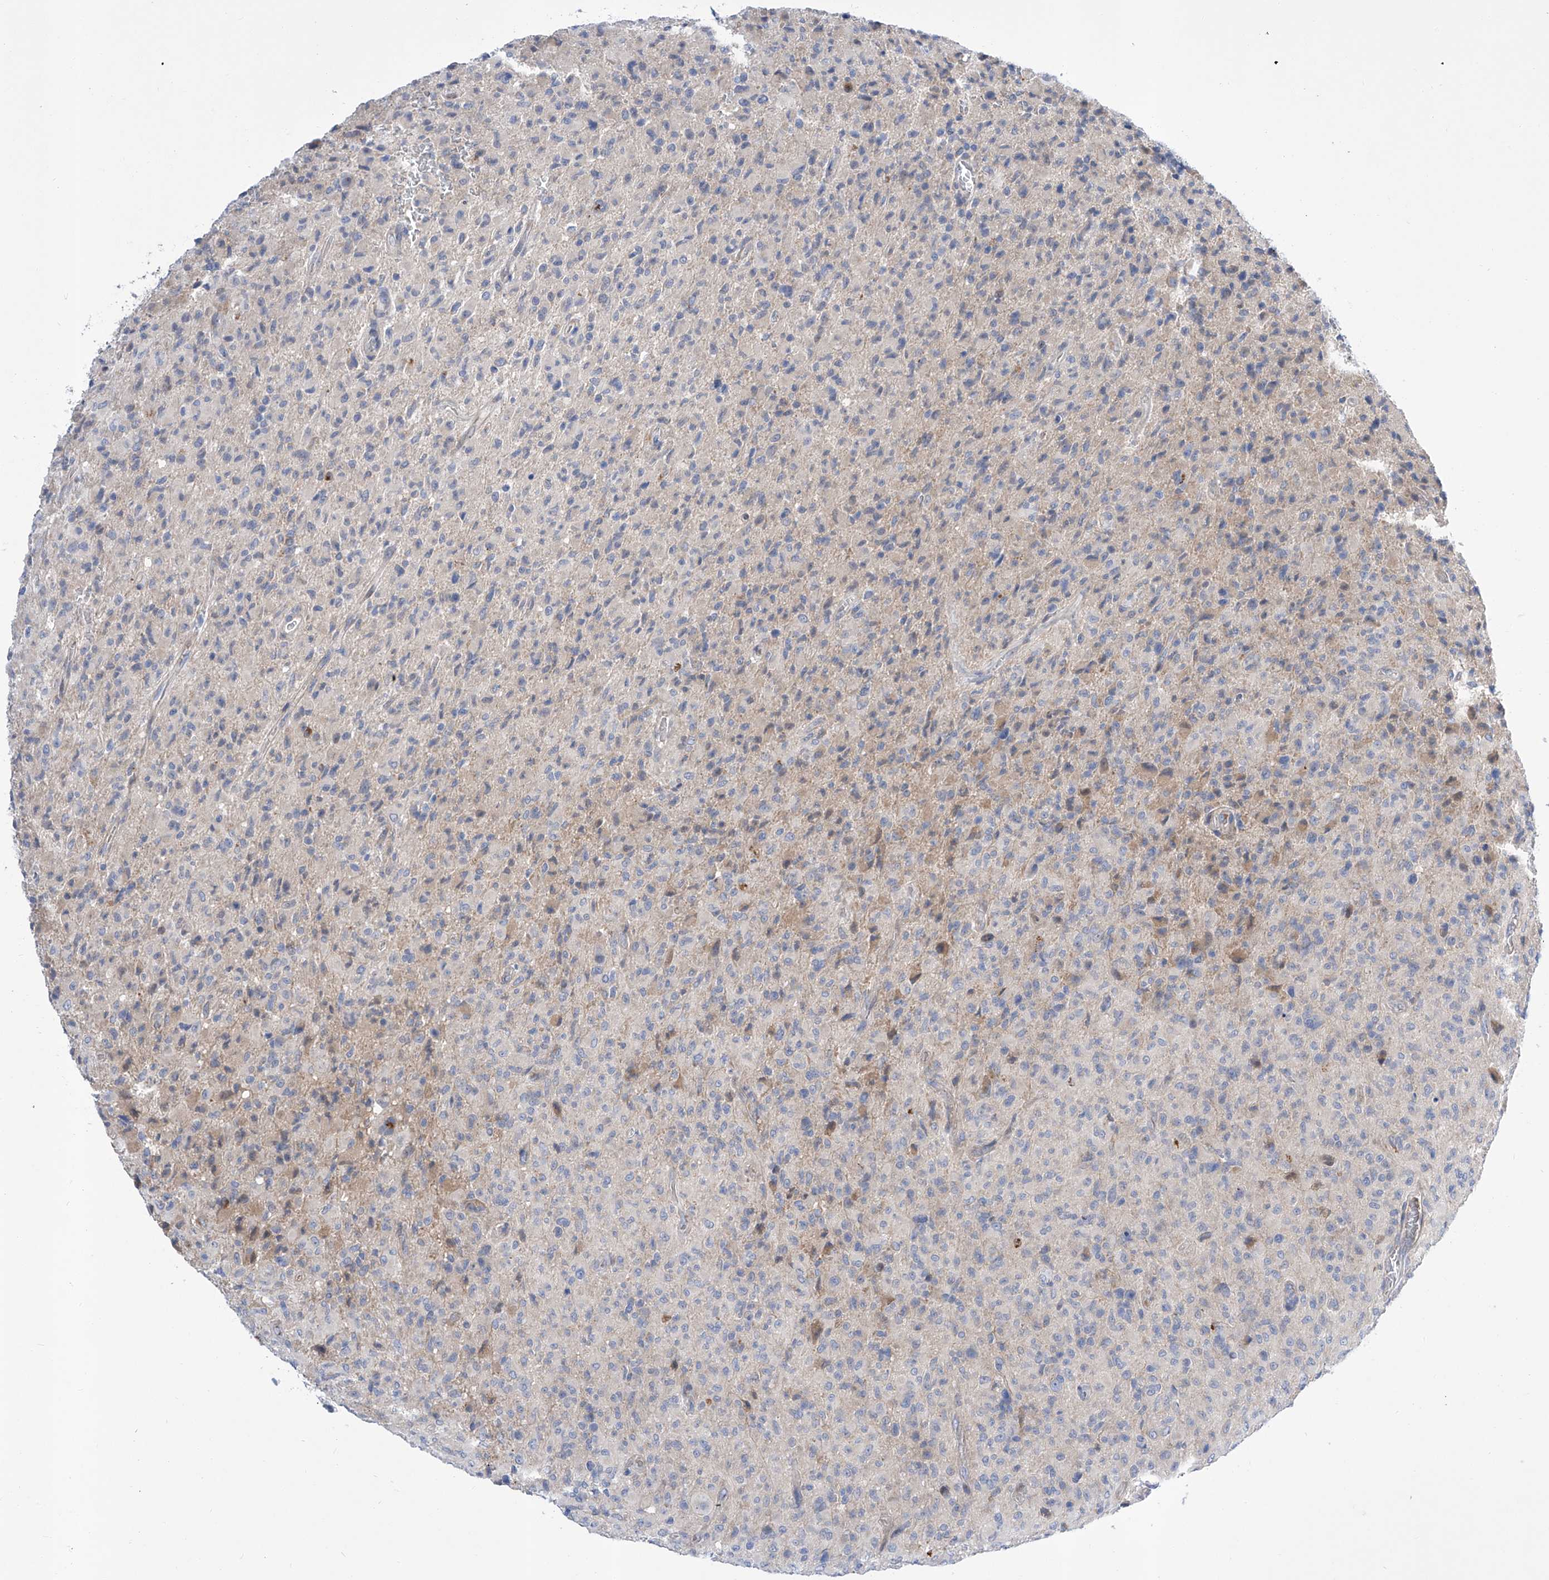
{"staining": {"intensity": "negative", "quantity": "none", "location": "none"}, "tissue": "glioma", "cell_type": "Tumor cells", "image_type": "cancer", "snomed": [{"axis": "morphology", "description": "Glioma, malignant, High grade"}, {"axis": "topography", "description": "Brain"}], "caption": "This image is of glioma stained with immunohistochemistry (IHC) to label a protein in brown with the nuclei are counter-stained blue. There is no expression in tumor cells.", "gene": "SRBD1", "patient": {"sex": "female", "age": 57}}